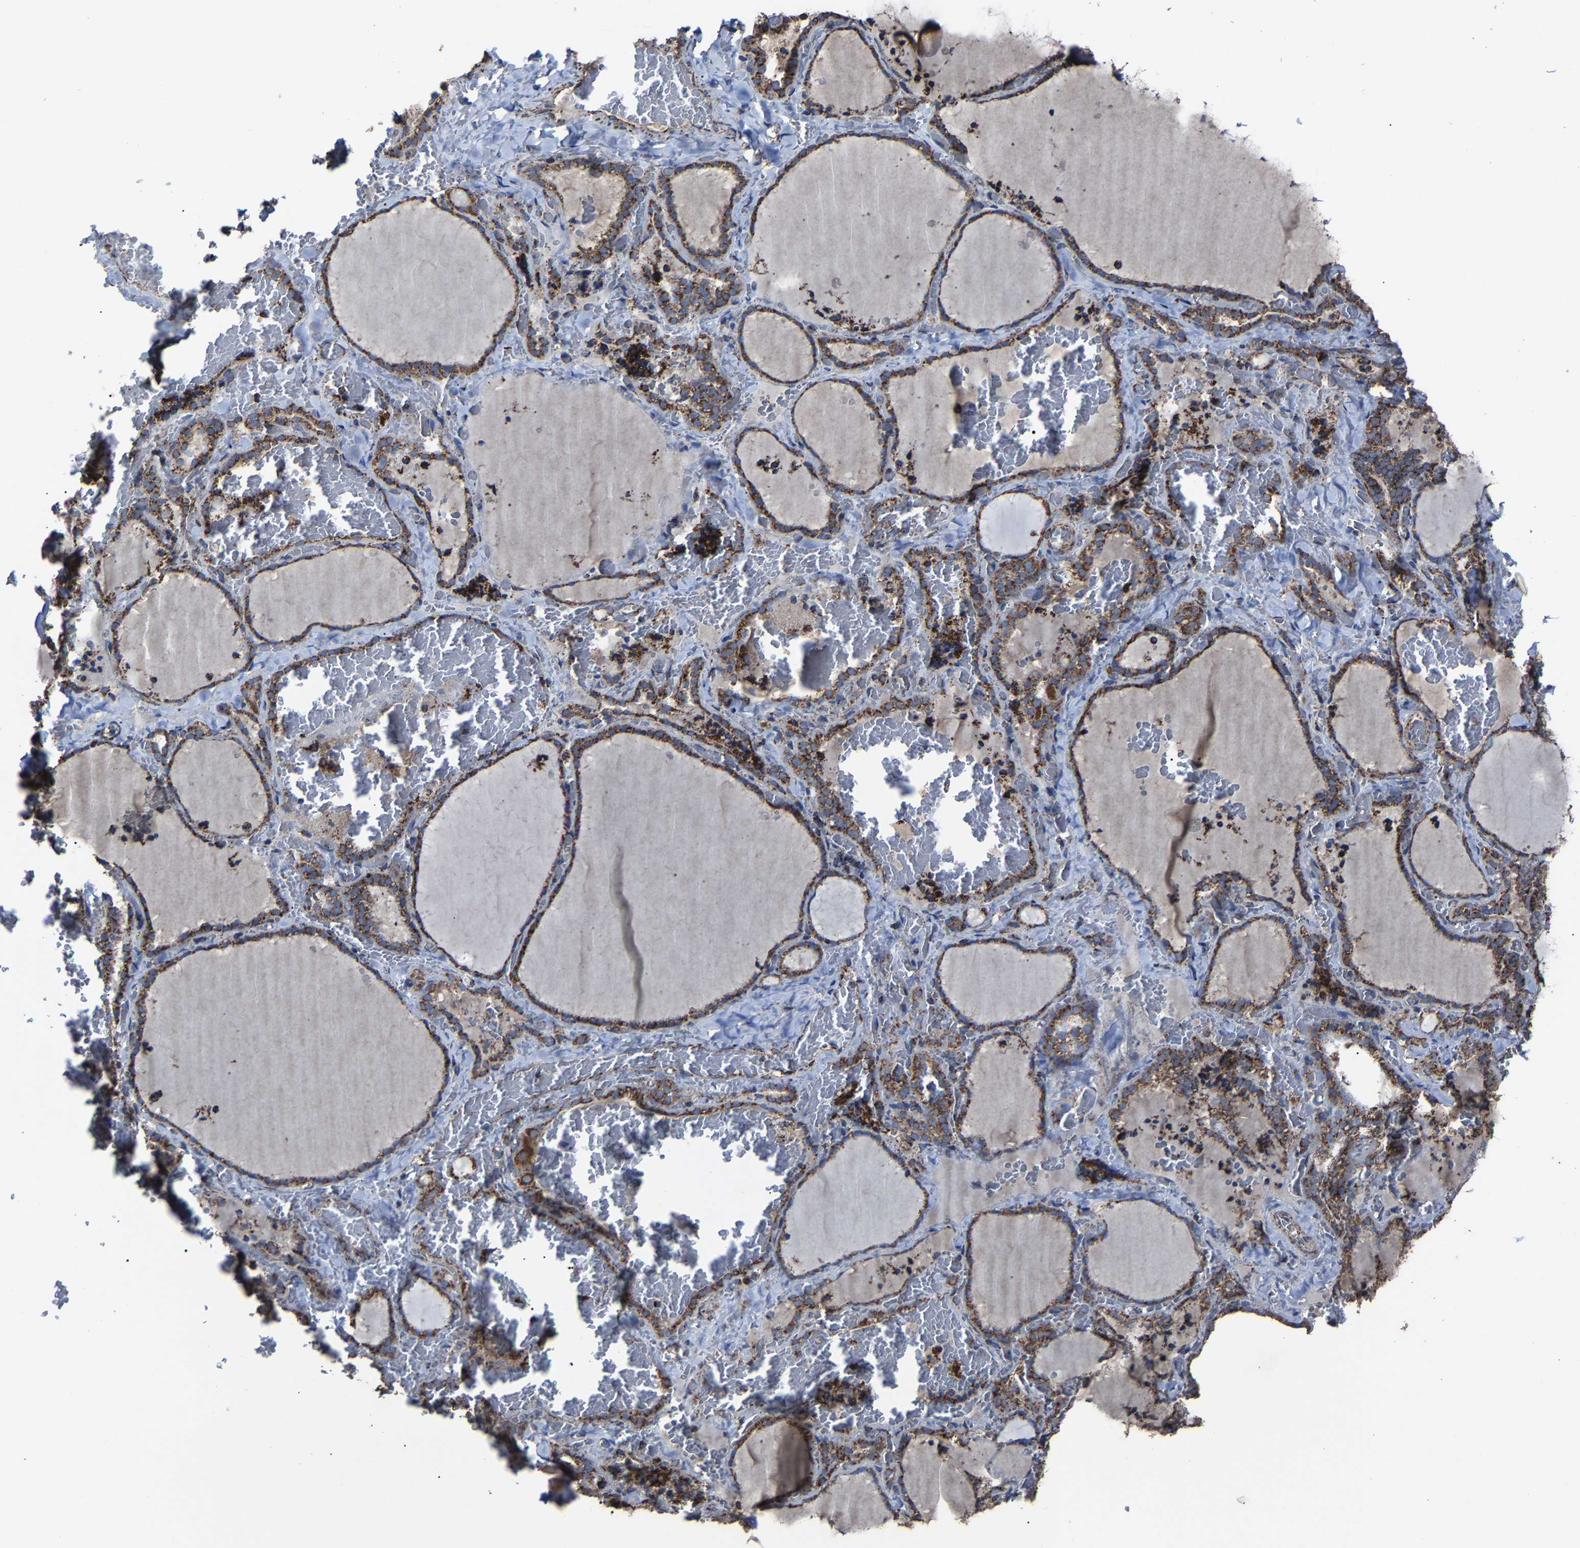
{"staining": {"intensity": "strong", "quantity": ">75%", "location": "cytoplasmic/membranous"}, "tissue": "thyroid gland", "cell_type": "Glandular cells", "image_type": "normal", "snomed": [{"axis": "morphology", "description": "Normal tissue, NOS"}, {"axis": "topography", "description": "Thyroid gland"}], "caption": "About >75% of glandular cells in benign thyroid gland show strong cytoplasmic/membranous protein expression as visualized by brown immunohistochemical staining.", "gene": "NDUFV3", "patient": {"sex": "female", "age": 22}}